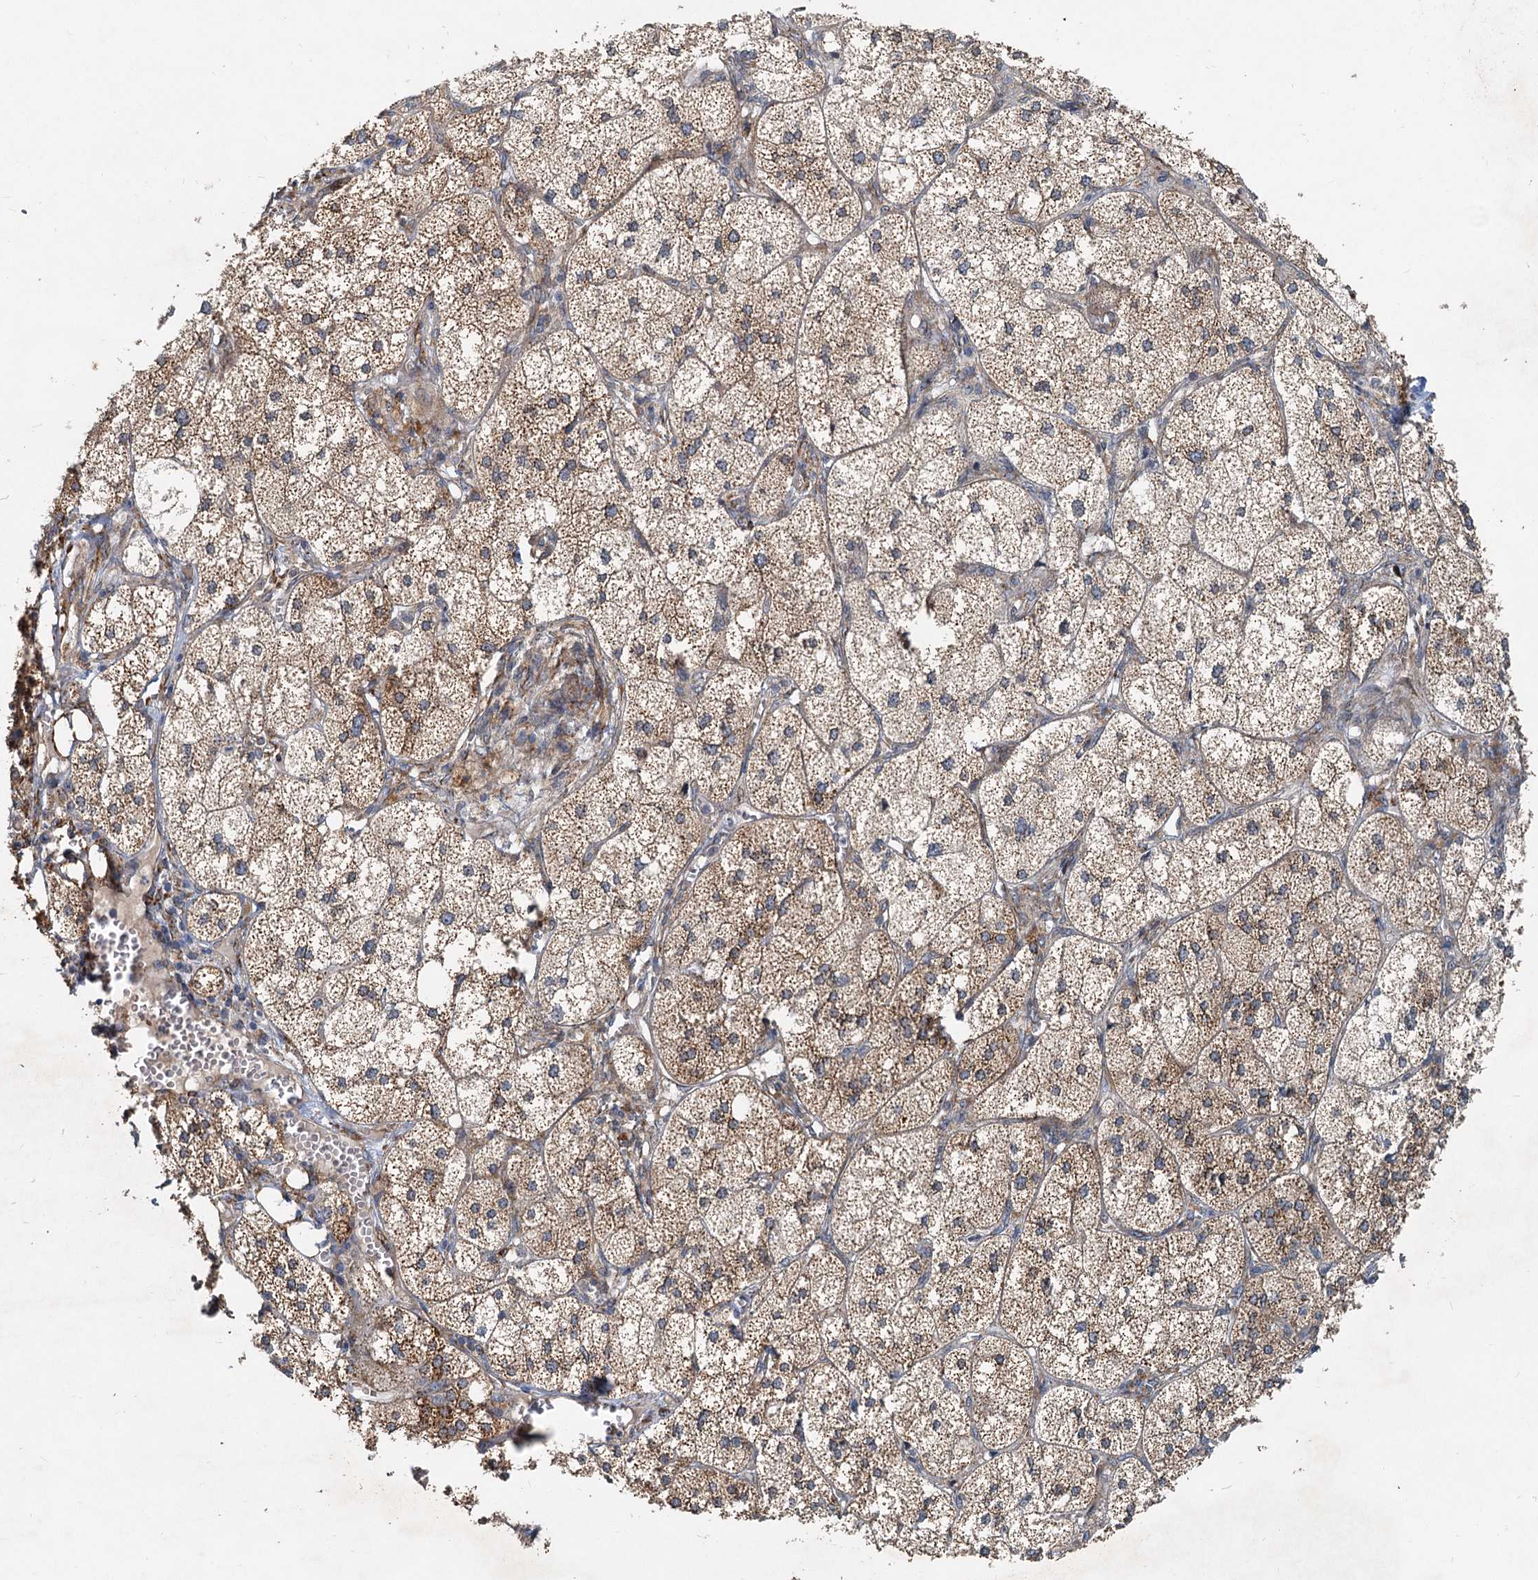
{"staining": {"intensity": "moderate", "quantity": "25%-75%", "location": "cytoplasmic/membranous"}, "tissue": "adrenal gland", "cell_type": "Glandular cells", "image_type": "normal", "snomed": [{"axis": "morphology", "description": "Normal tissue, NOS"}, {"axis": "topography", "description": "Adrenal gland"}], "caption": "This histopathology image displays IHC staining of normal human adrenal gland, with medium moderate cytoplasmic/membranous positivity in approximately 25%-75% of glandular cells.", "gene": "CEP68", "patient": {"sex": "female", "age": 61}}